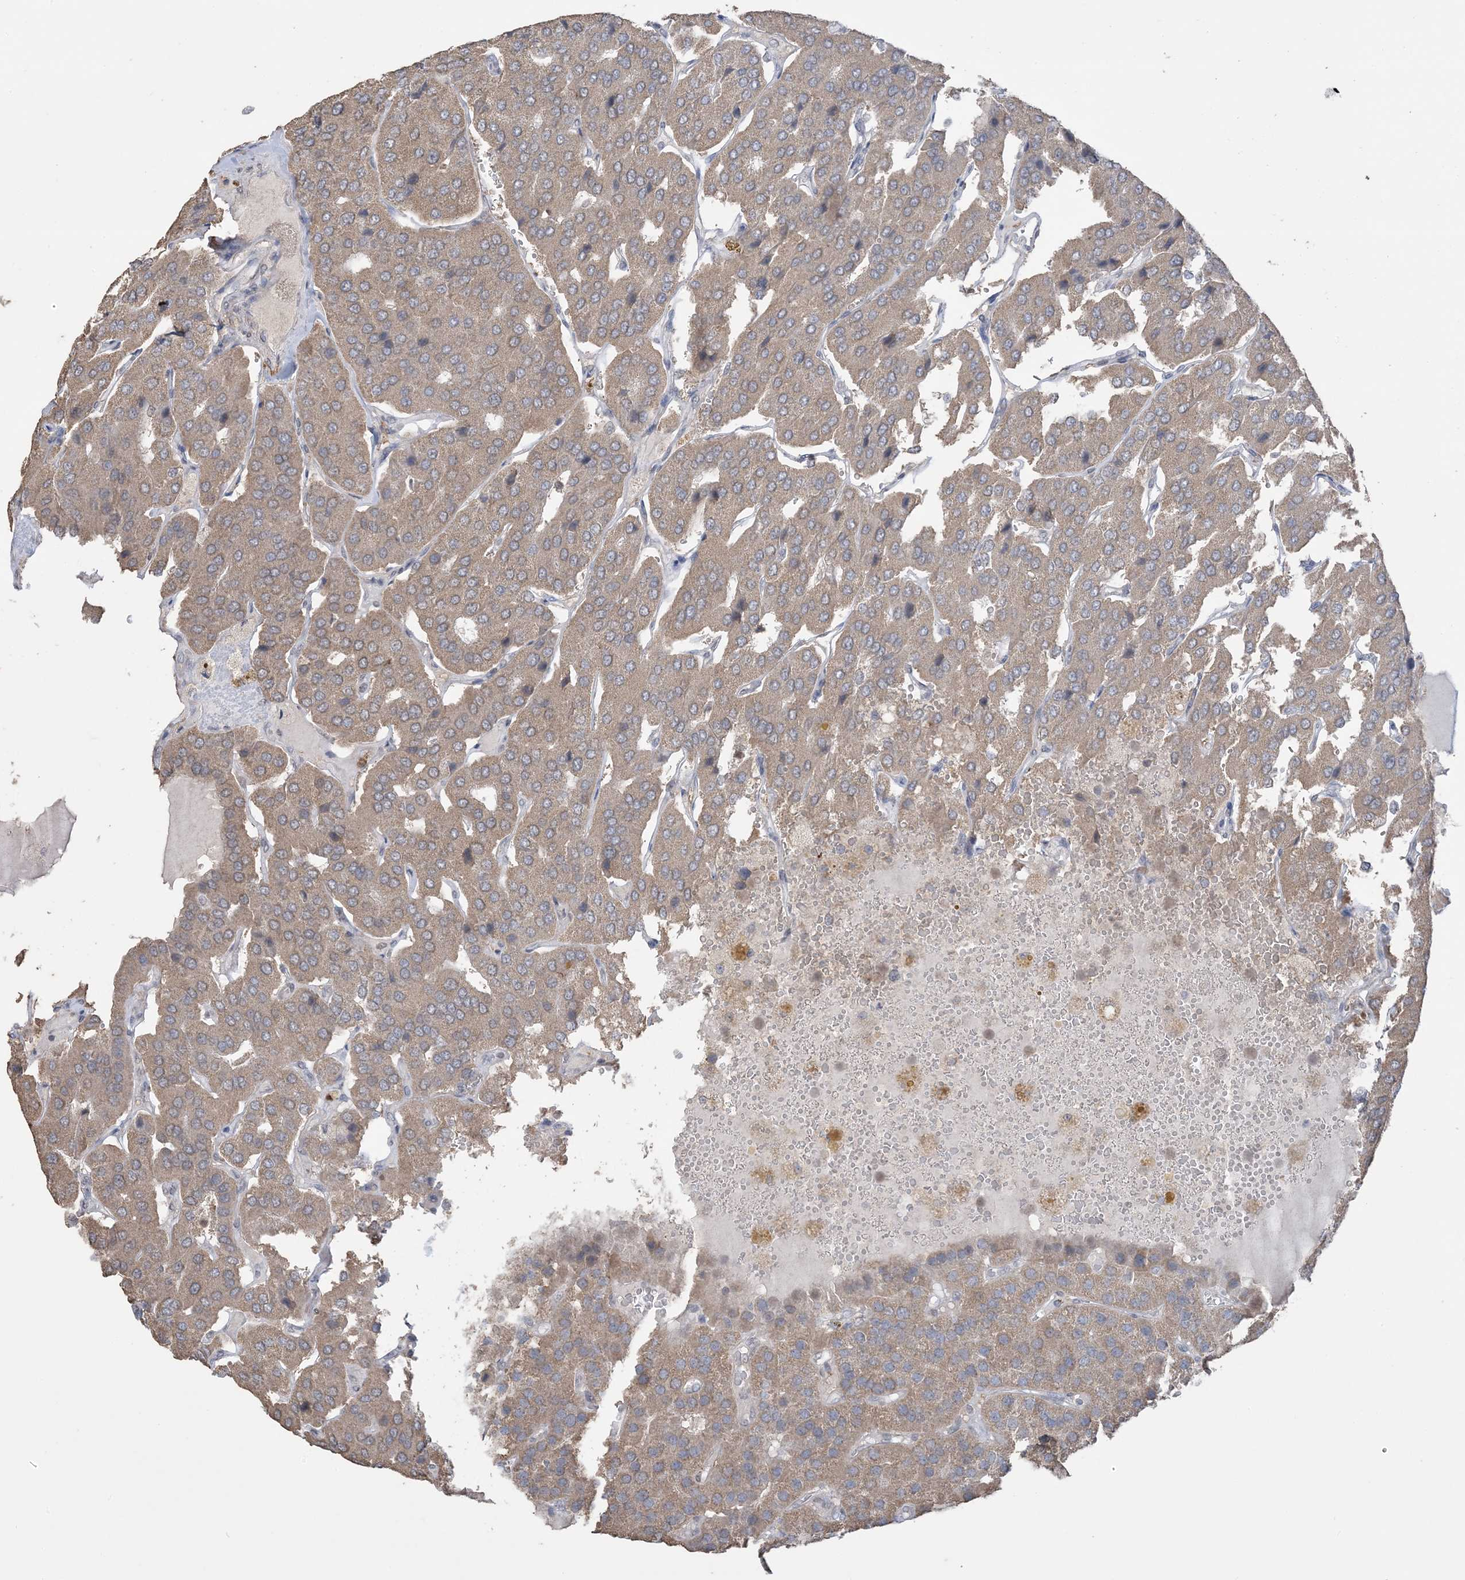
{"staining": {"intensity": "weak", "quantity": ">75%", "location": "cytoplasmic/membranous"}, "tissue": "parathyroid gland", "cell_type": "Glandular cells", "image_type": "normal", "snomed": [{"axis": "morphology", "description": "Normal tissue, NOS"}, {"axis": "morphology", "description": "Adenoma, NOS"}, {"axis": "topography", "description": "Parathyroid gland"}], "caption": "This photomicrograph displays immunohistochemistry (IHC) staining of normal human parathyroid gland, with low weak cytoplasmic/membranous staining in approximately >75% of glandular cells.", "gene": "XRN1", "patient": {"sex": "female", "age": 86}}